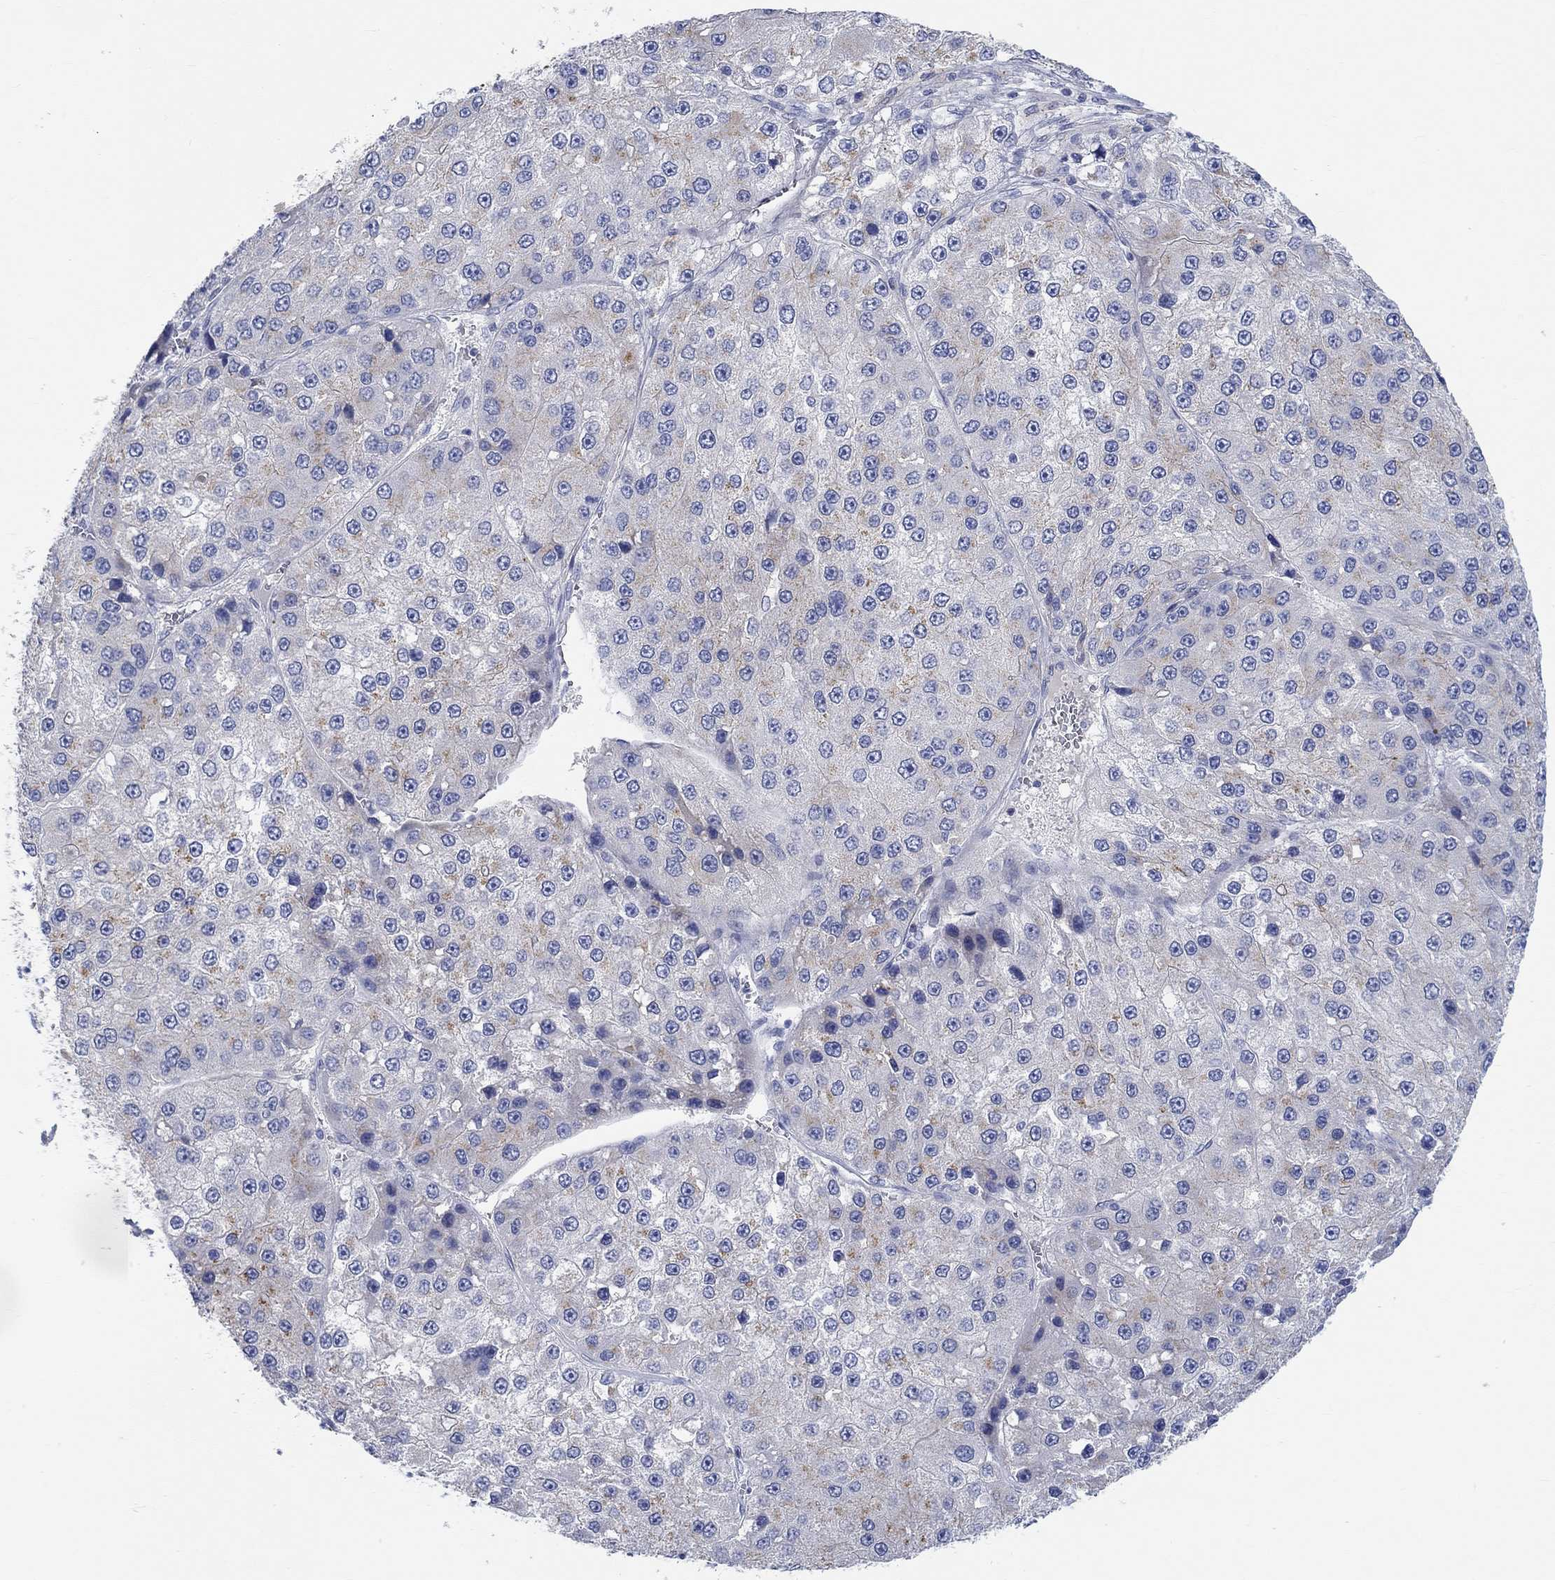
{"staining": {"intensity": "weak", "quantity": "<25%", "location": "cytoplasmic/membranous"}, "tissue": "liver cancer", "cell_type": "Tumor cells", "image_type": "cancer", "snomed": [{"axis": "morphology", "description": "Carcinoma, Hepatocellular, NOS"}, {"axis": "topography", "description": "Liver"}], "caption": "Immunohistochemistry (IHC) photomicrograph of neoplastic tissue: liver cancer (hepatocellular carcinoma) stained with DAB (3,3'-diaminobenzidine) demonstrates no significant protein expression in tumor cells. (Stains: DAB IHC with hematoxylin counter stain, Microscopy: brightfield microscopy at high magnification).", "gene": "NAV3", "patient": {"sex": "female", "age": 73}}